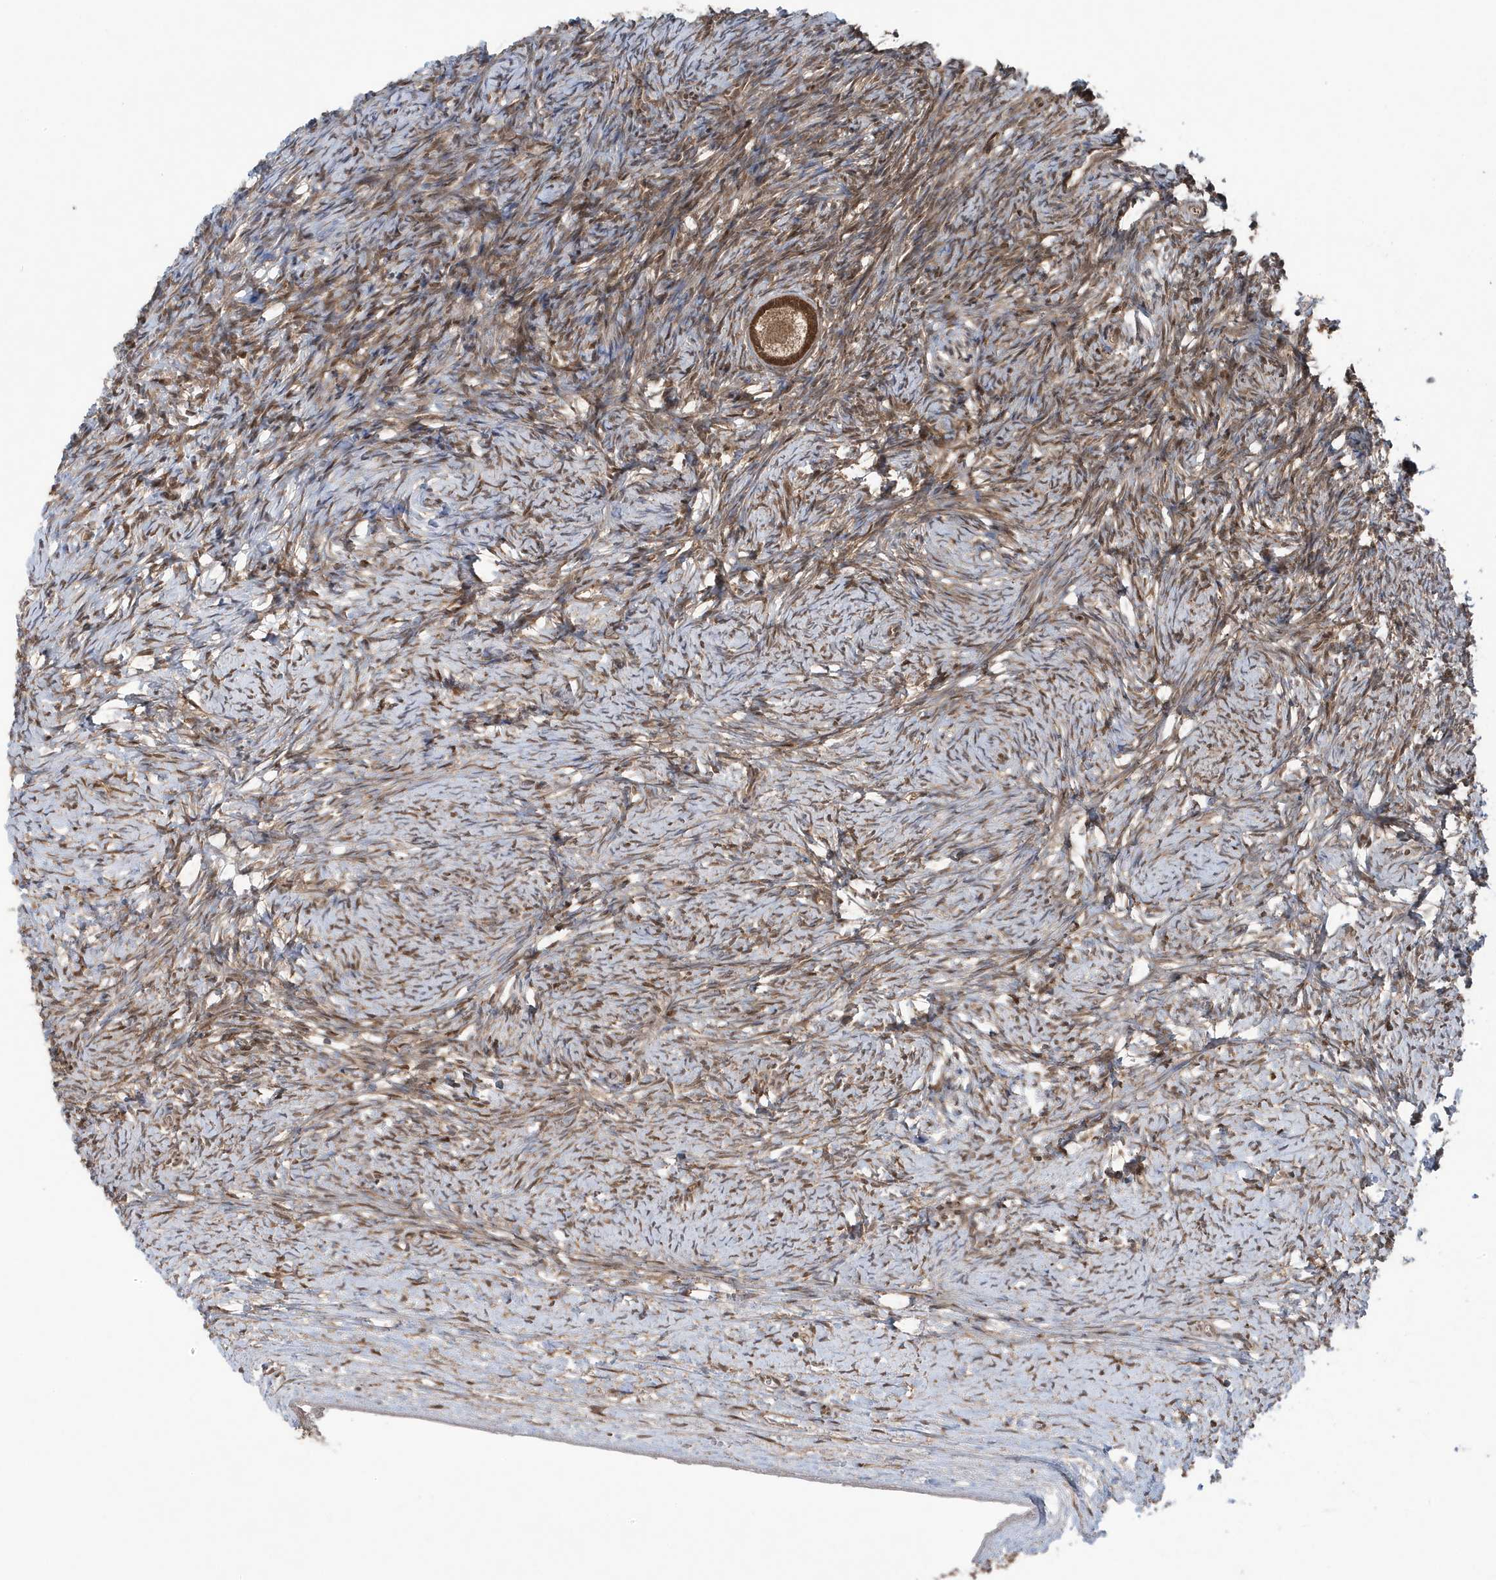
{"staining": {"intensity": "moderate", "quantity": ">75%", "location": "cytoplasmic/membranous,nuclear"}, "tissue": "ovary", "cell_type": "Follicle cells", "image_type": "normal", "snomed": [{"axis": "morphology", "description": "Normal tissue, NOS"}, {"axis": "morphology", "description": "Developmental malformation"}, {"axis": "topography", "description": "Ovary"}], "caption": "Protein staining of unremarkable ovary reveals moderate cytoplasmic/membranous,nuclear positivity in approximately >75% of follicle cells.", "gene": "MAPK1IP1L", "patient": {"sex": "female", "age": 39}}